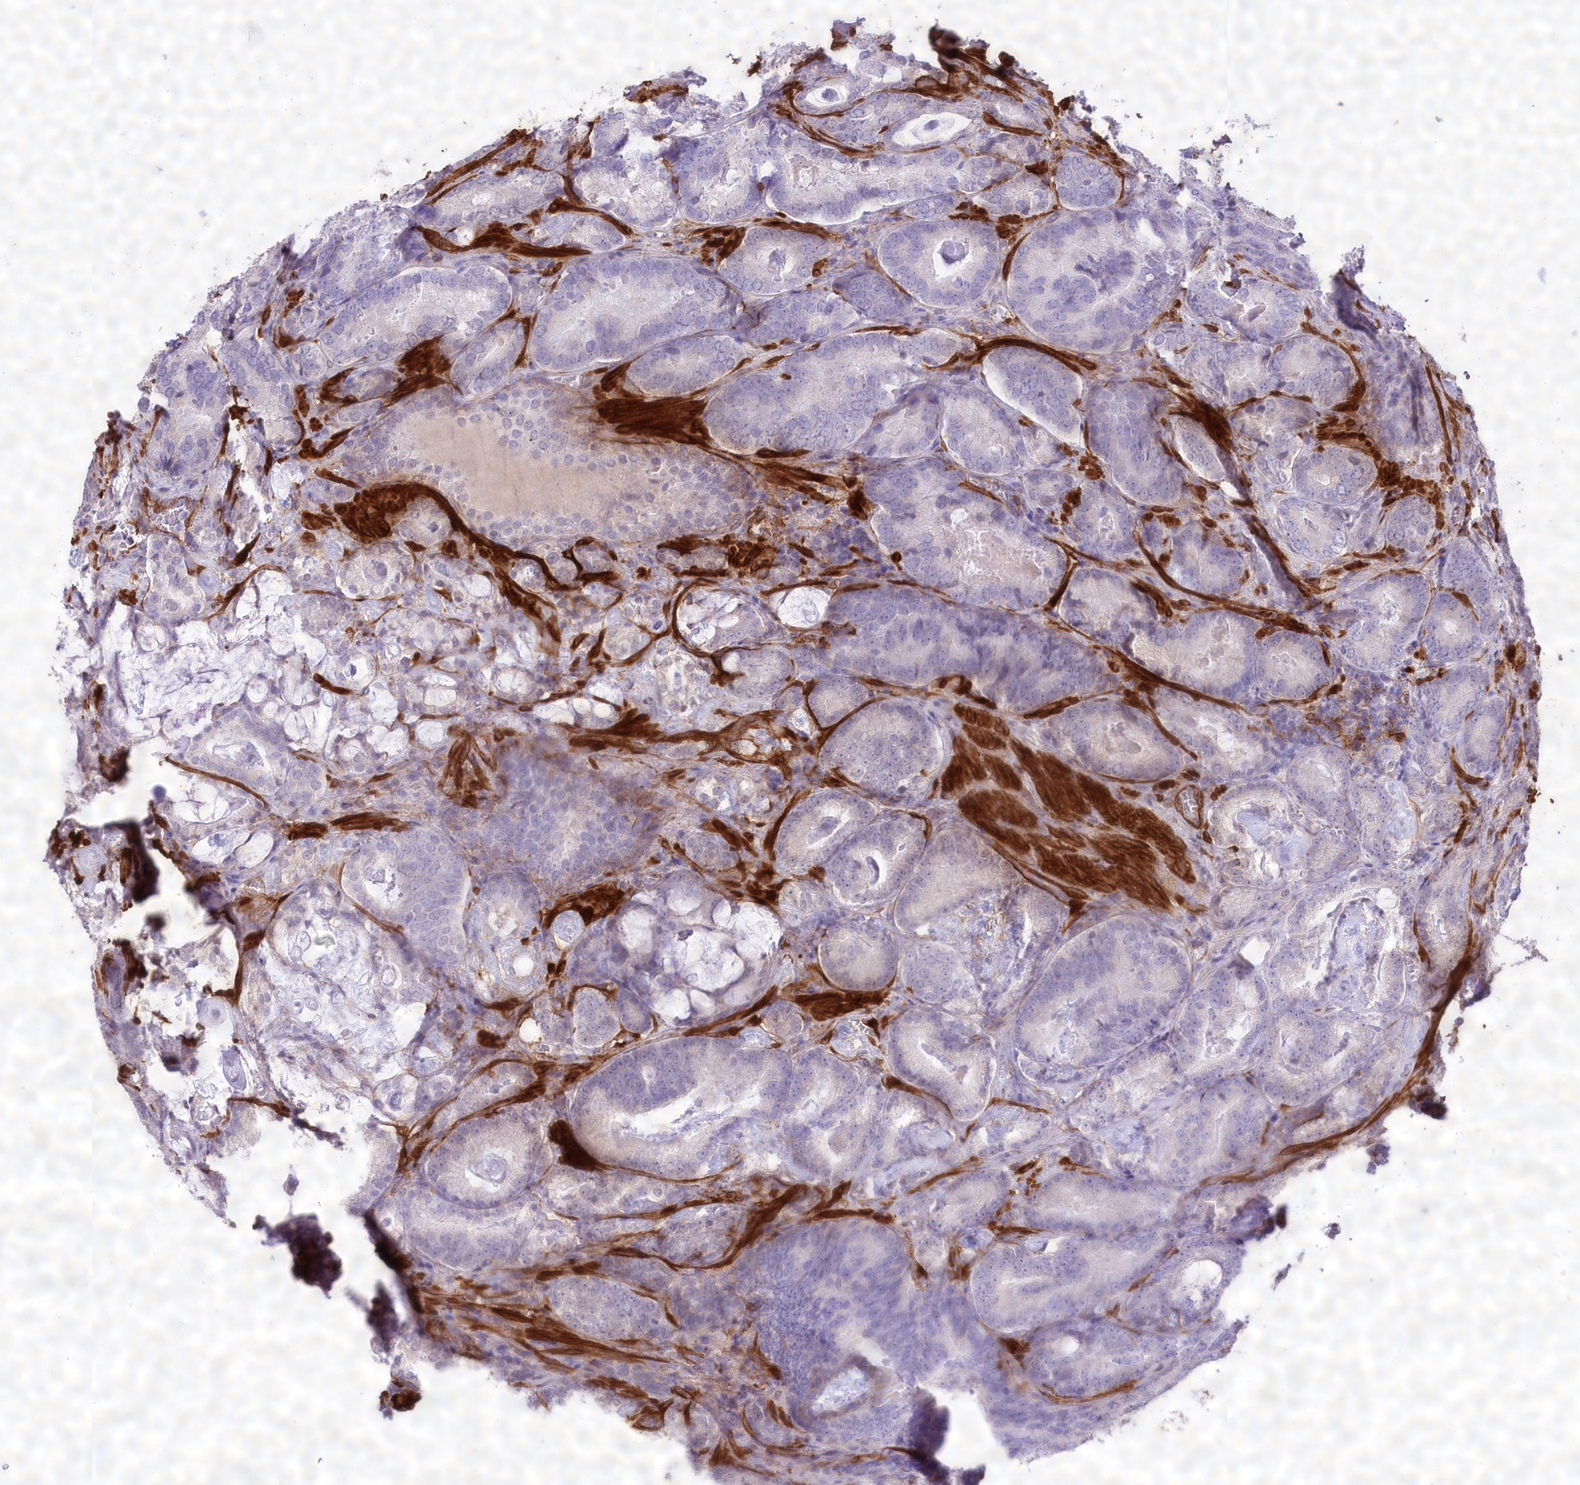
{"staining": {"intensity": "negative", "quantity": "none", "location": "none"}, "tissue": "prostate cancer", "cell_type": "Tumor cells", "image_type": "cancer", "snomed": [{"axis": "morphology", "description": "Adenocarcinoma, Low grade"}, {"axis": "topography", "description": "Prostate"}], "caption": "Tumor cells are negative for brown protein staining in prostate cancer.", "gene": "SYNPO2", "patient": {"sex": "male", "age": 60}}